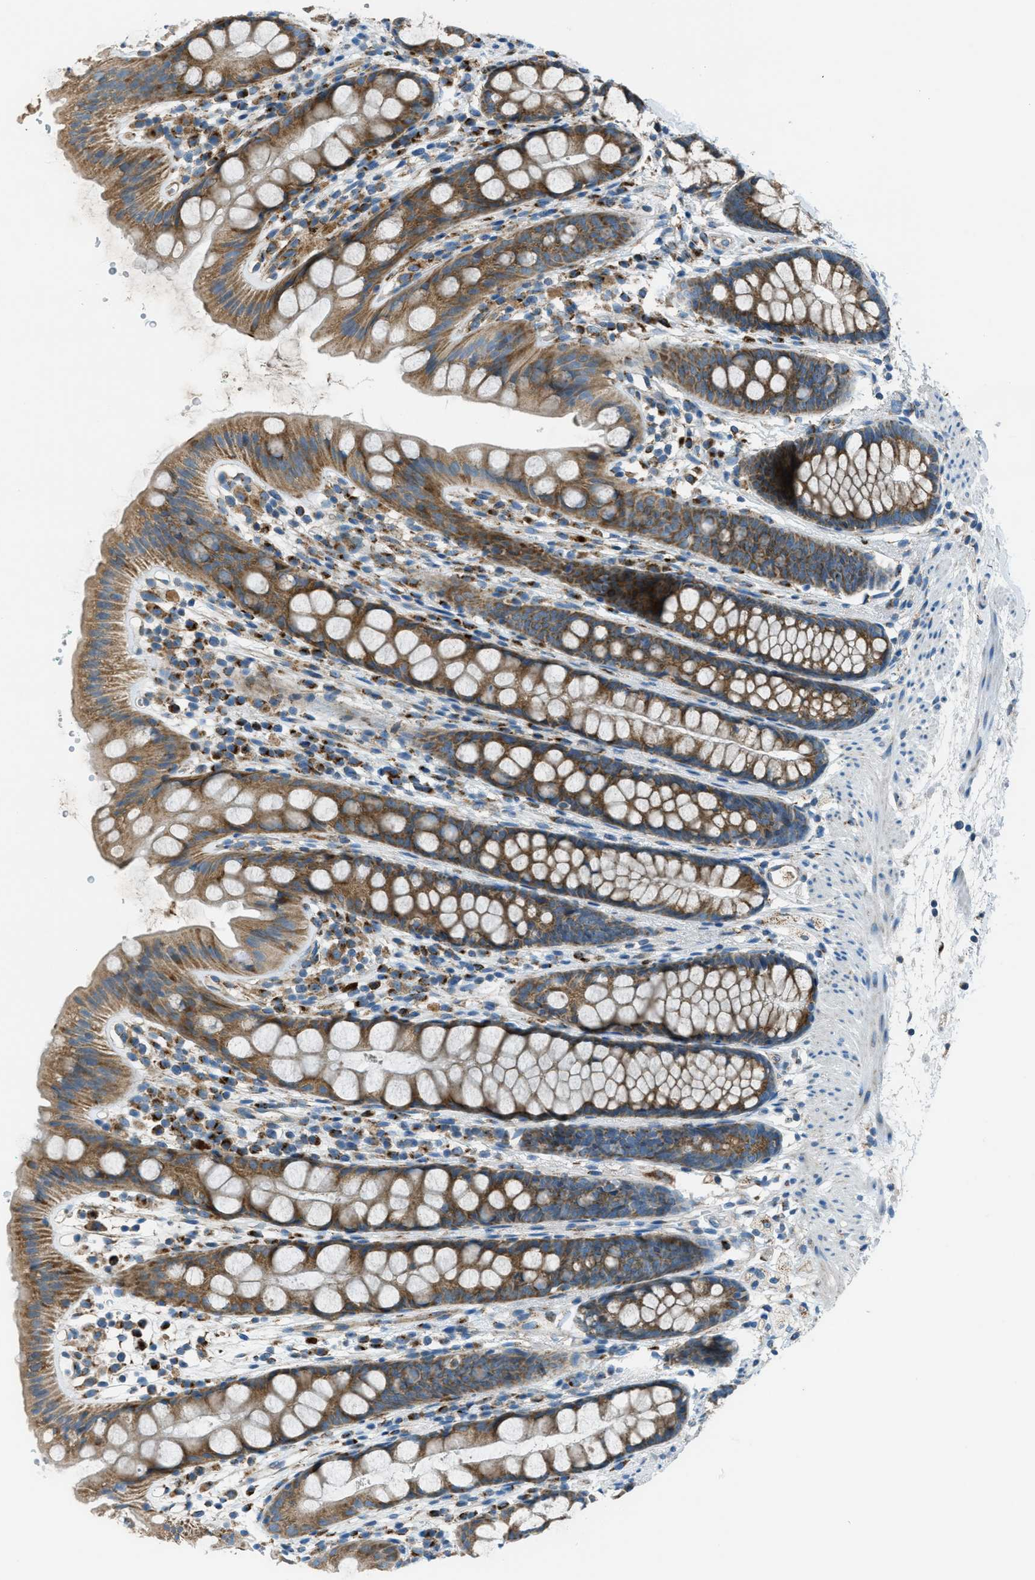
{"staining": {"intensity": "moderate", "quantity": ">75%", "location": "cytoplasmic/membranous"}, "tissue": "rectum", "cell_type": "Glandular cells", "image_type": "normal", "snomed": [{"axis": "morphology", "description": "Normal tissue, NOS"}, {"axis": "topography", "description": "Rectum"}], "caption": "Immunohistochemical staining of normal rectum displays moderate cytoplasmic/membranous protein expression in about >75% of glandular cells. The staining was performed using DAB to visualize the protein expression in brown, while the nuclei were stained in blue with hematoxylin (Magnification: 20x).", "gene": "BCKDK", "patient": {"sex": "female", "age": 65}}